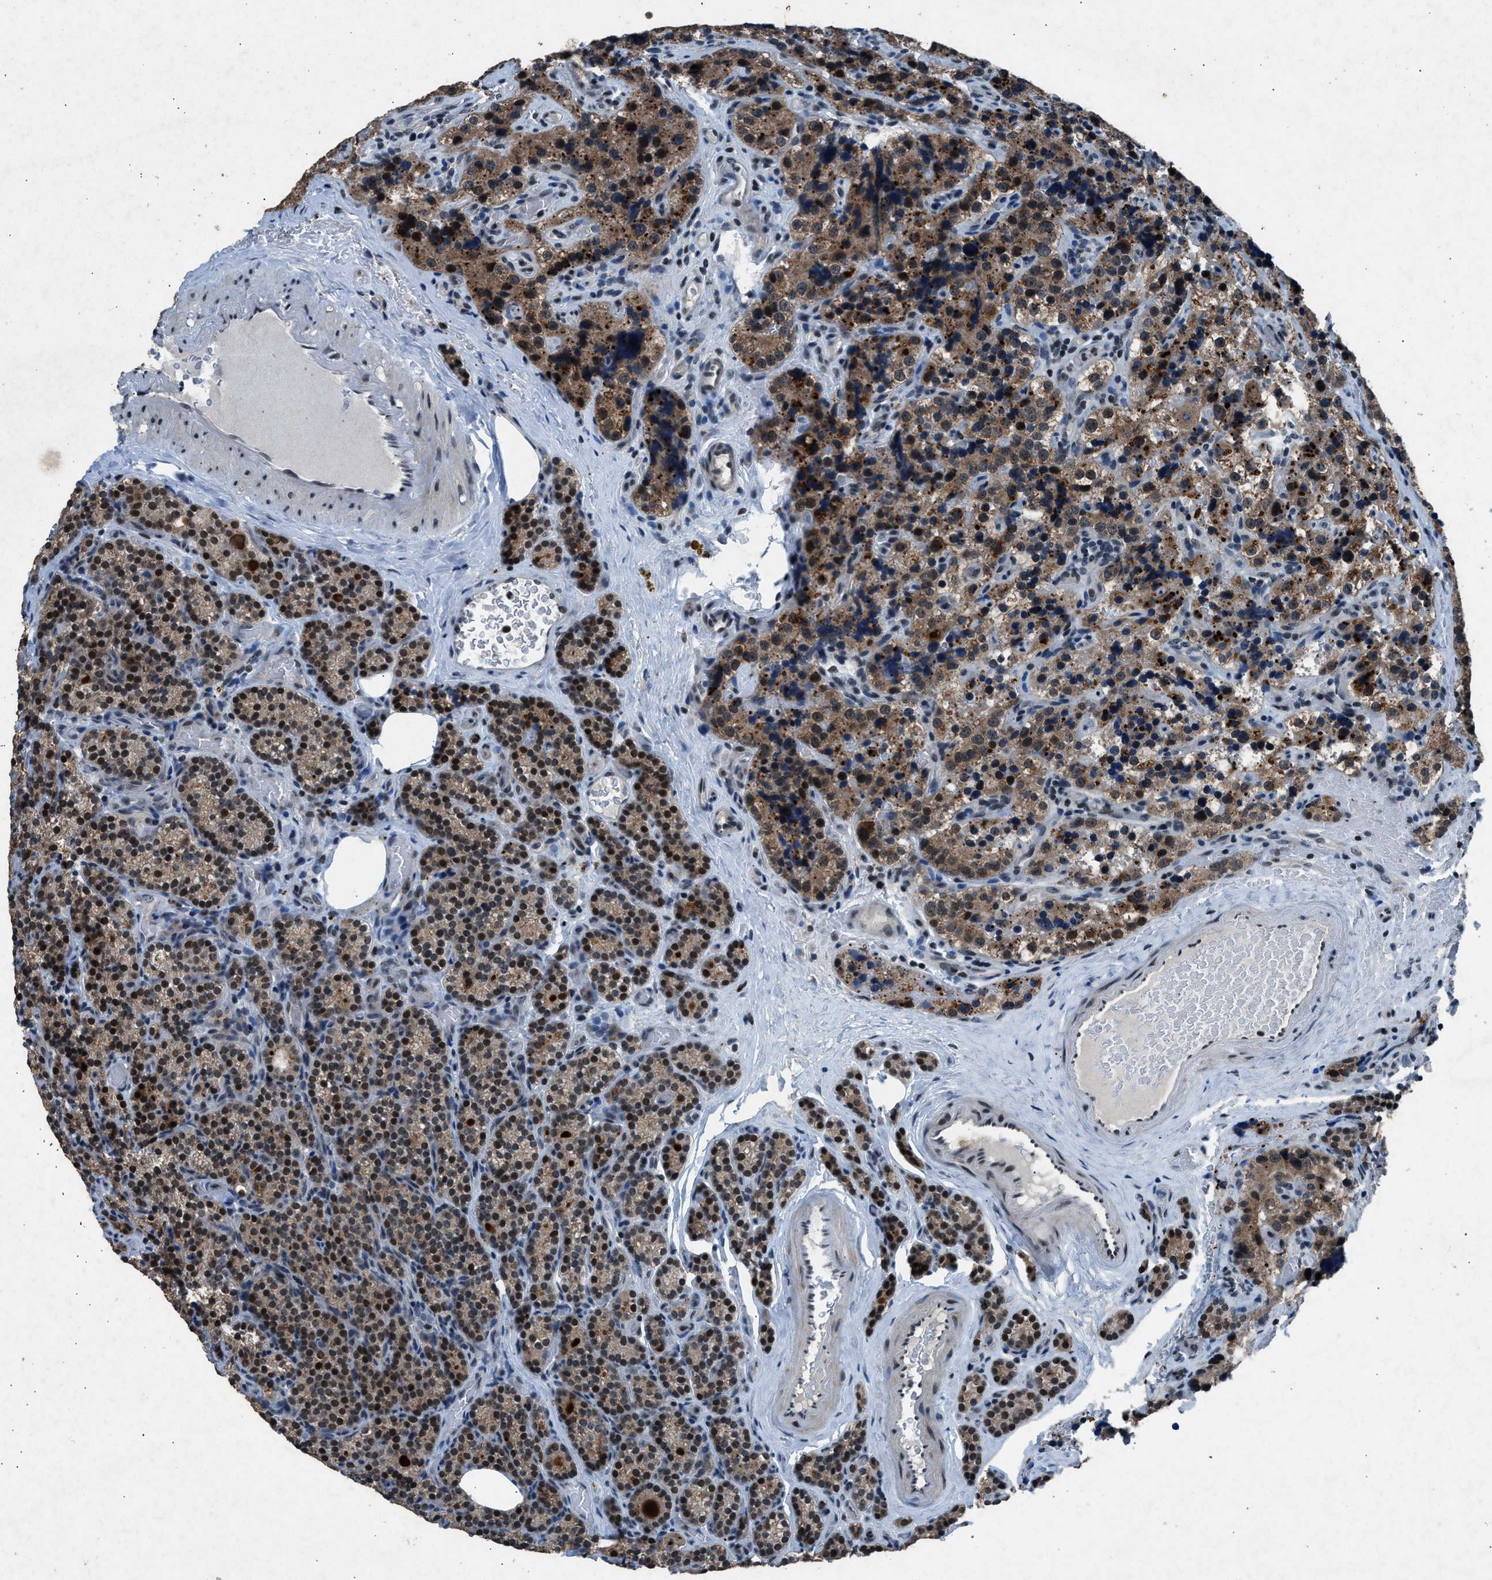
{"staining": {"intensity": "moderate", "quantity": "25%-75%", "location": "cytoplasmic/membranous,nuclear"}, "tissue": "parathyroid gland", "cell_type": "Glandular cells", "image_type": "normal", "snomed": [{"axis": "morphology", "description": "Normal tissue, NOS"}, {"axis": "morphology", "description": "Adenoma, NOS"}, {"axis": "topography", "description": "Parathyroid gland"}], "caption": "Benign parathyroid gland reveals moderate cytoplasmic/membranous,nuclear positivity in about 25%-75% of glandular cells.", "gene": "ADCY1", "patient": {"sex": "female", "age": 51}}